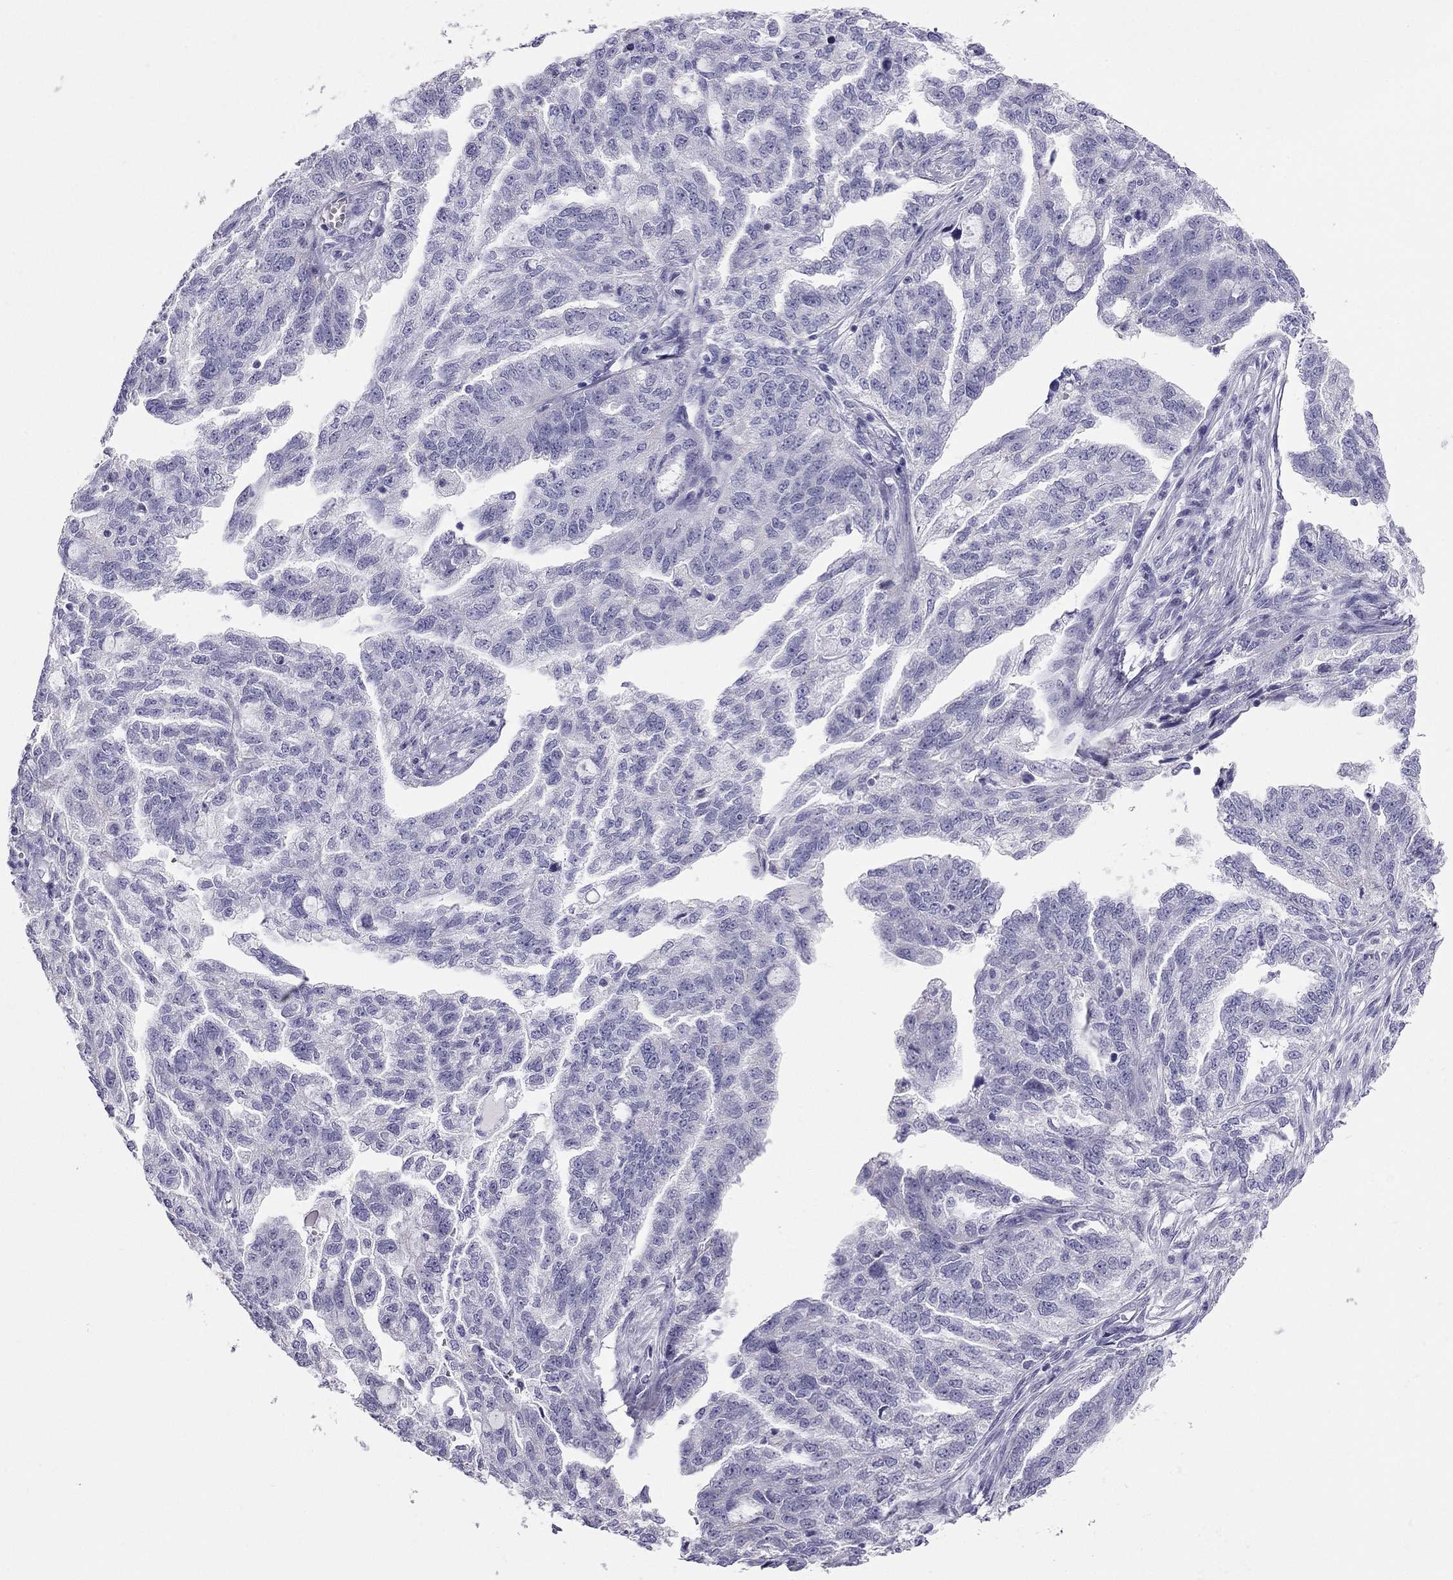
{"staining": {"intensity": "negative", "quantity": "none", "location": "none"}, "tissue": "ovarian cancer", "cell_type": "Tumor cells", "image_type": "cancer", "snomed": [{"axis": "morphology", "description": "Cystadenocarcinoma, serous, NOS"}, {"axis": "topography", "description": "Ovary"}], "caption": "DAB immunohistochemical staining of ovarian cancer (serous cystadenocarcinoma) shows no significant staining in tumor cells.", "gene": "TRPM3", "patient": {"sex": "female", "age": 51}}